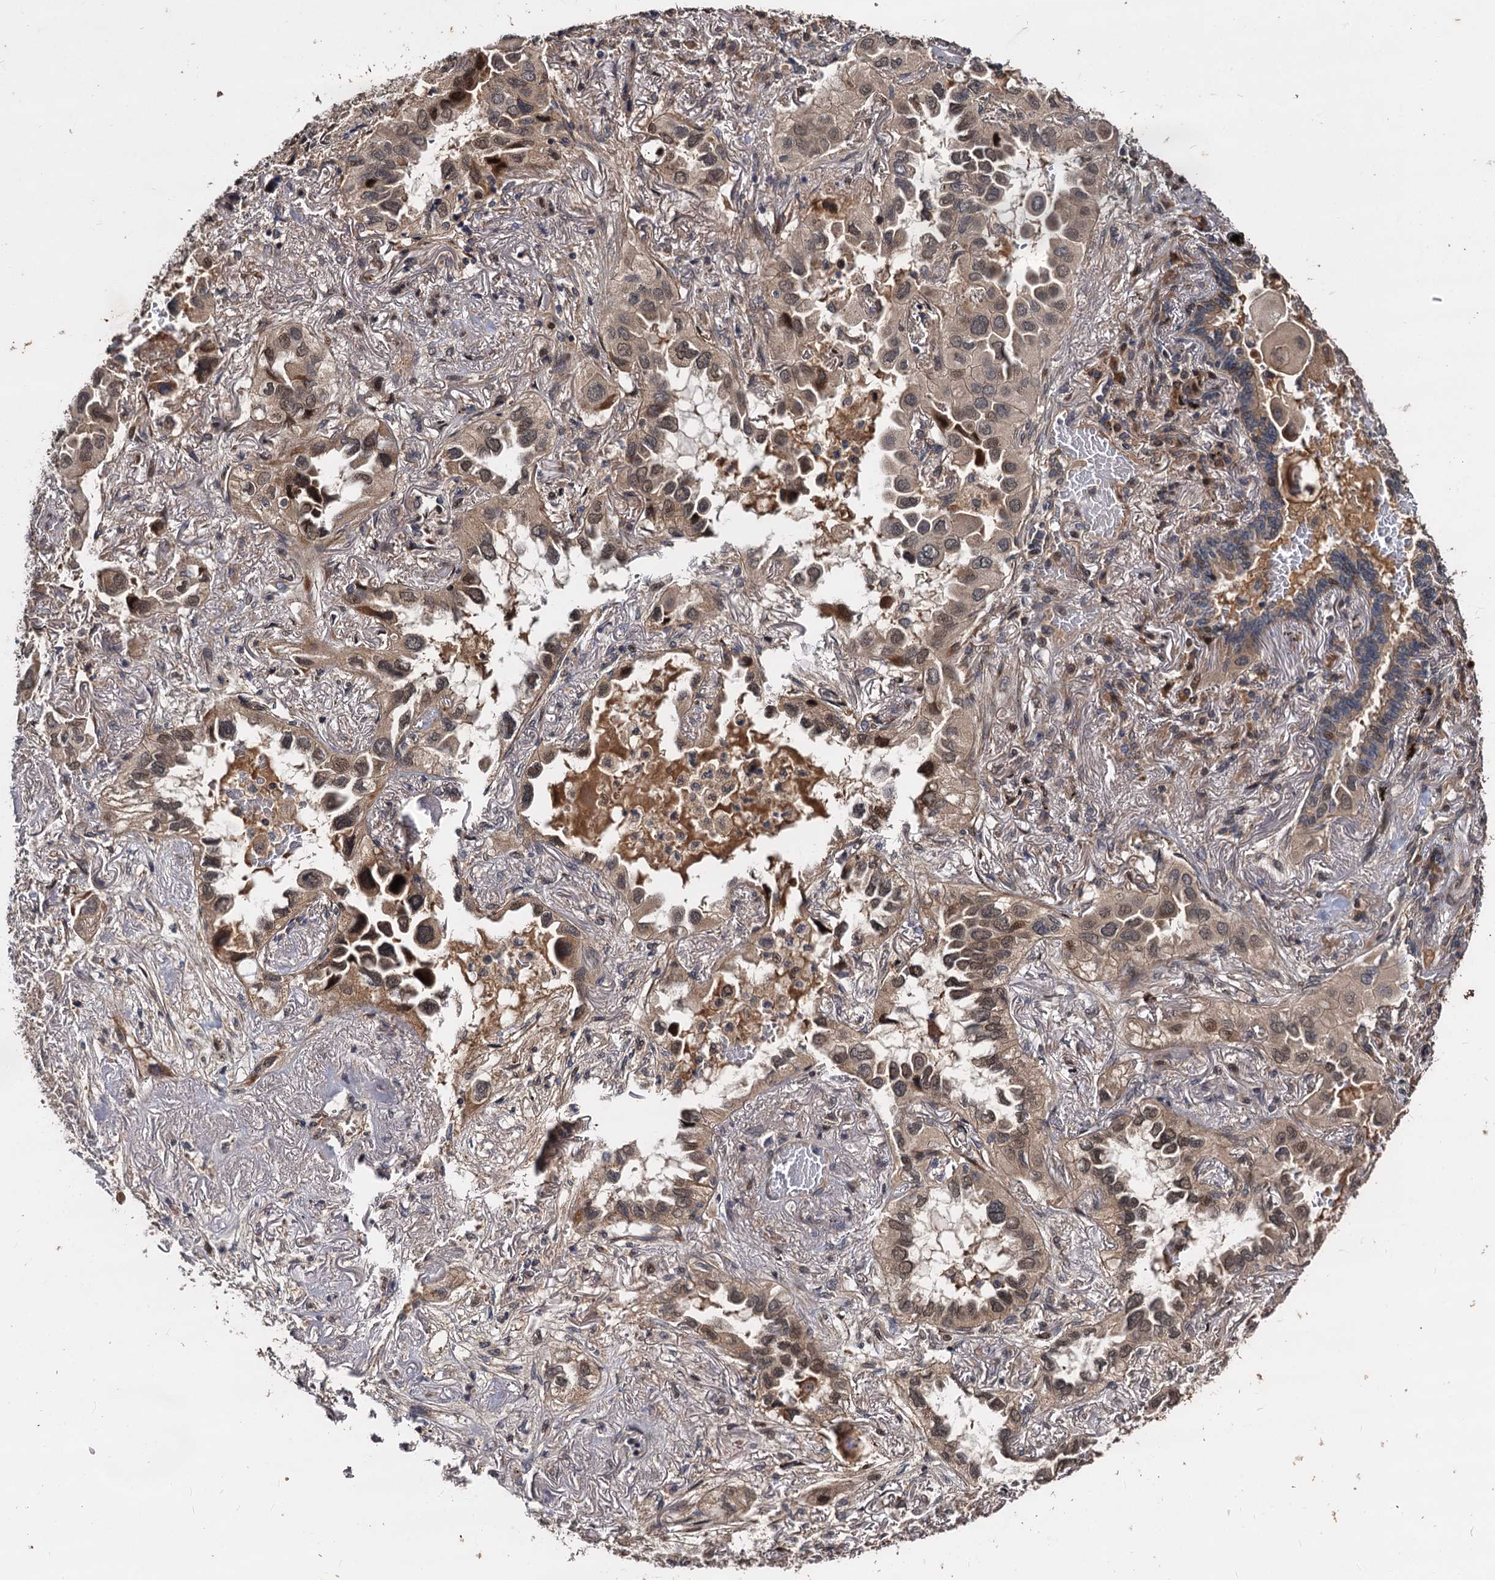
{"staining": {"intensity": "moderate", "quantity": ">75%", "location": "cytoplasmic/membranous,nuclear"}, "tissue": "lung cancer", "cell_type": "Tumor cells", "image_type": "cancer", "snomed": [{"axis": "morphology", "description": "Adenocarcinoma, NOS"}, {"axis": "topography", "description": "Lung"}], "caption": "This is an image of immunohistochemistry staining of lung cancer, which shows moderate expression in the cytoplasmic/membranous and nuclear of tumor cells.", "gene": "CCDC184", "patient": {"sex": "female", "age": 76}}